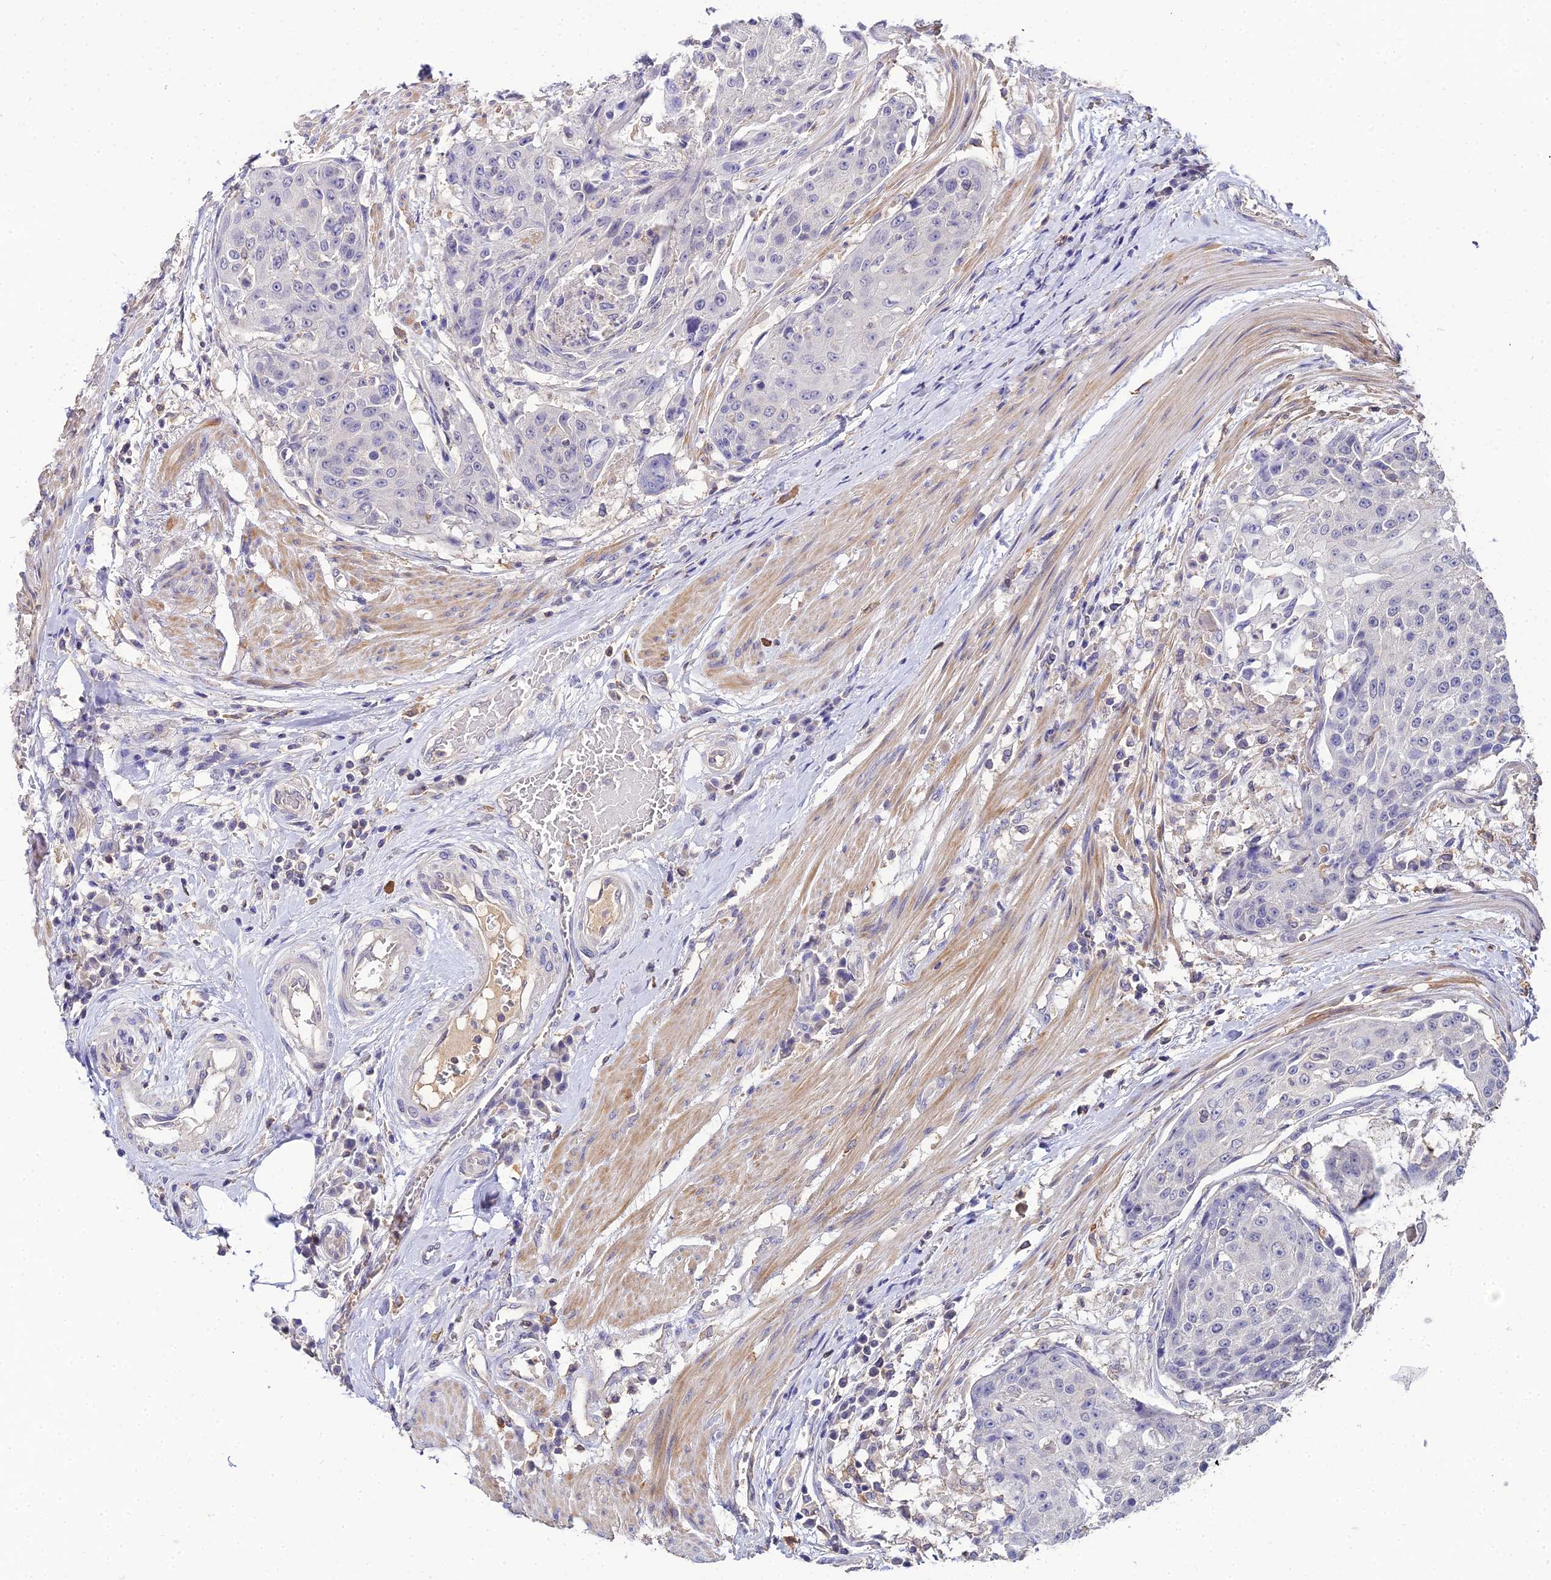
{"staining": {"intensity": "negative", "quantity": "none", "location": "none"}, "tissue": "urothelial cancer", "cell_type": "Tumor cells", "image_type": "cancer", "snomed": [{"axis": "morphology", "description": "Urothelial carcinoma, High grade"}, {"axis": "topography", "description": "Urinary bladder"}], "caption": "This is an IHC photomicrograph of human high-grade urothelial carcinoma. There is no positivity in tumor cells.", "gene": "LSM5", "patient": {"sex": "female", "age": 63}}